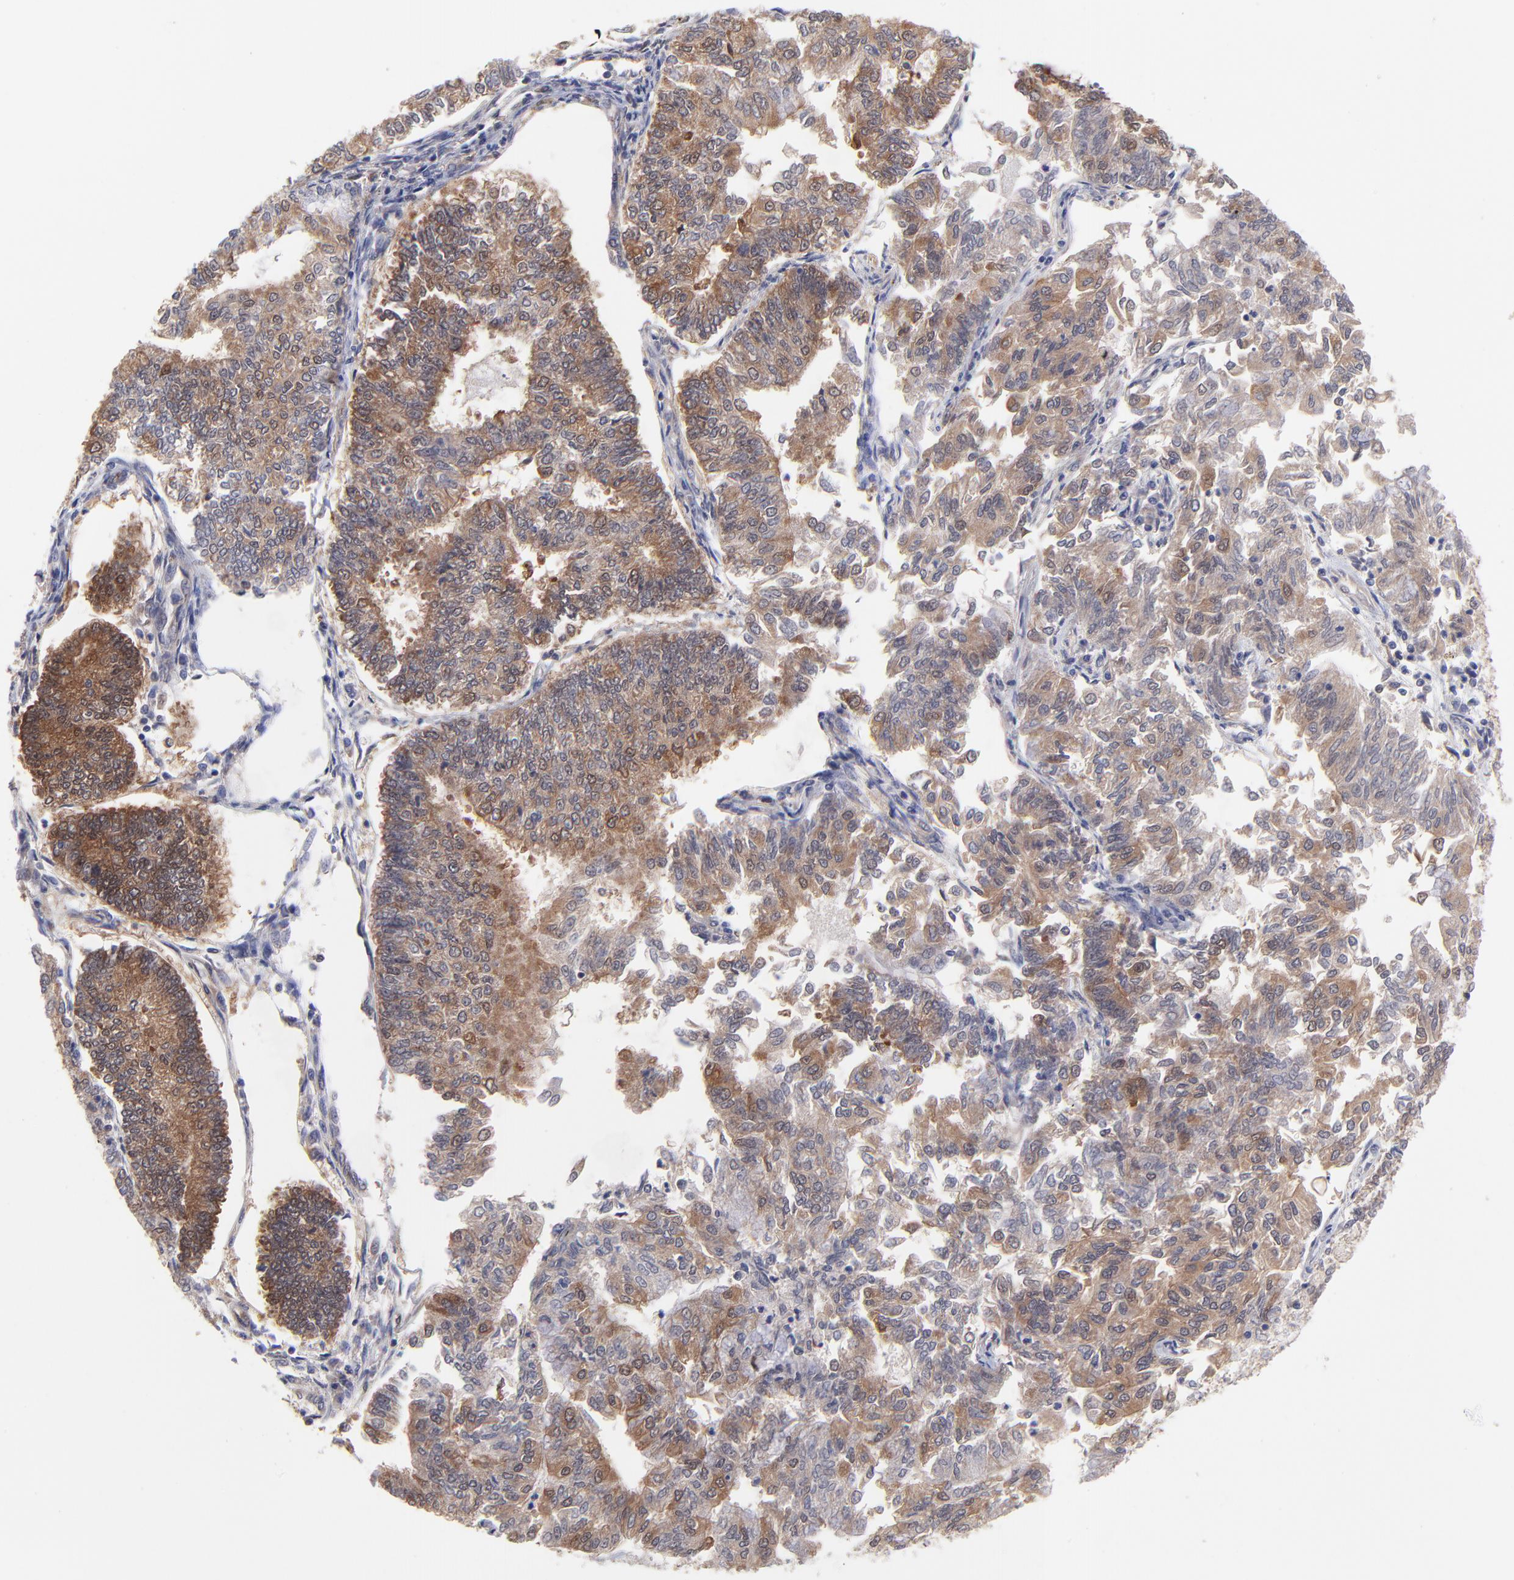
{"staining": {"intensity": "strong", "quantity": ">75%", "location": "cytoplasmic/membranous"}, "tissue": "endometrial cancer", "cell_type": "Tumor cells", "image_type": "cancer", "snomed": [{"axis": "morphology", "description": "Adenocarcinoma, NOS"}, {"axis": "topography", "description": "Endometrium"}], "caption": "This micrograph exhibits endometrial cancer stained with immunohistochemistry (IHC) to label a protein in brown. The cytoplasmic/membranous of tumor cells show strong positivity for the protein. Nuclei are counter-stained blue.", "gene": "UBE2H", "patient": {"sex": "female", "age": 59}}